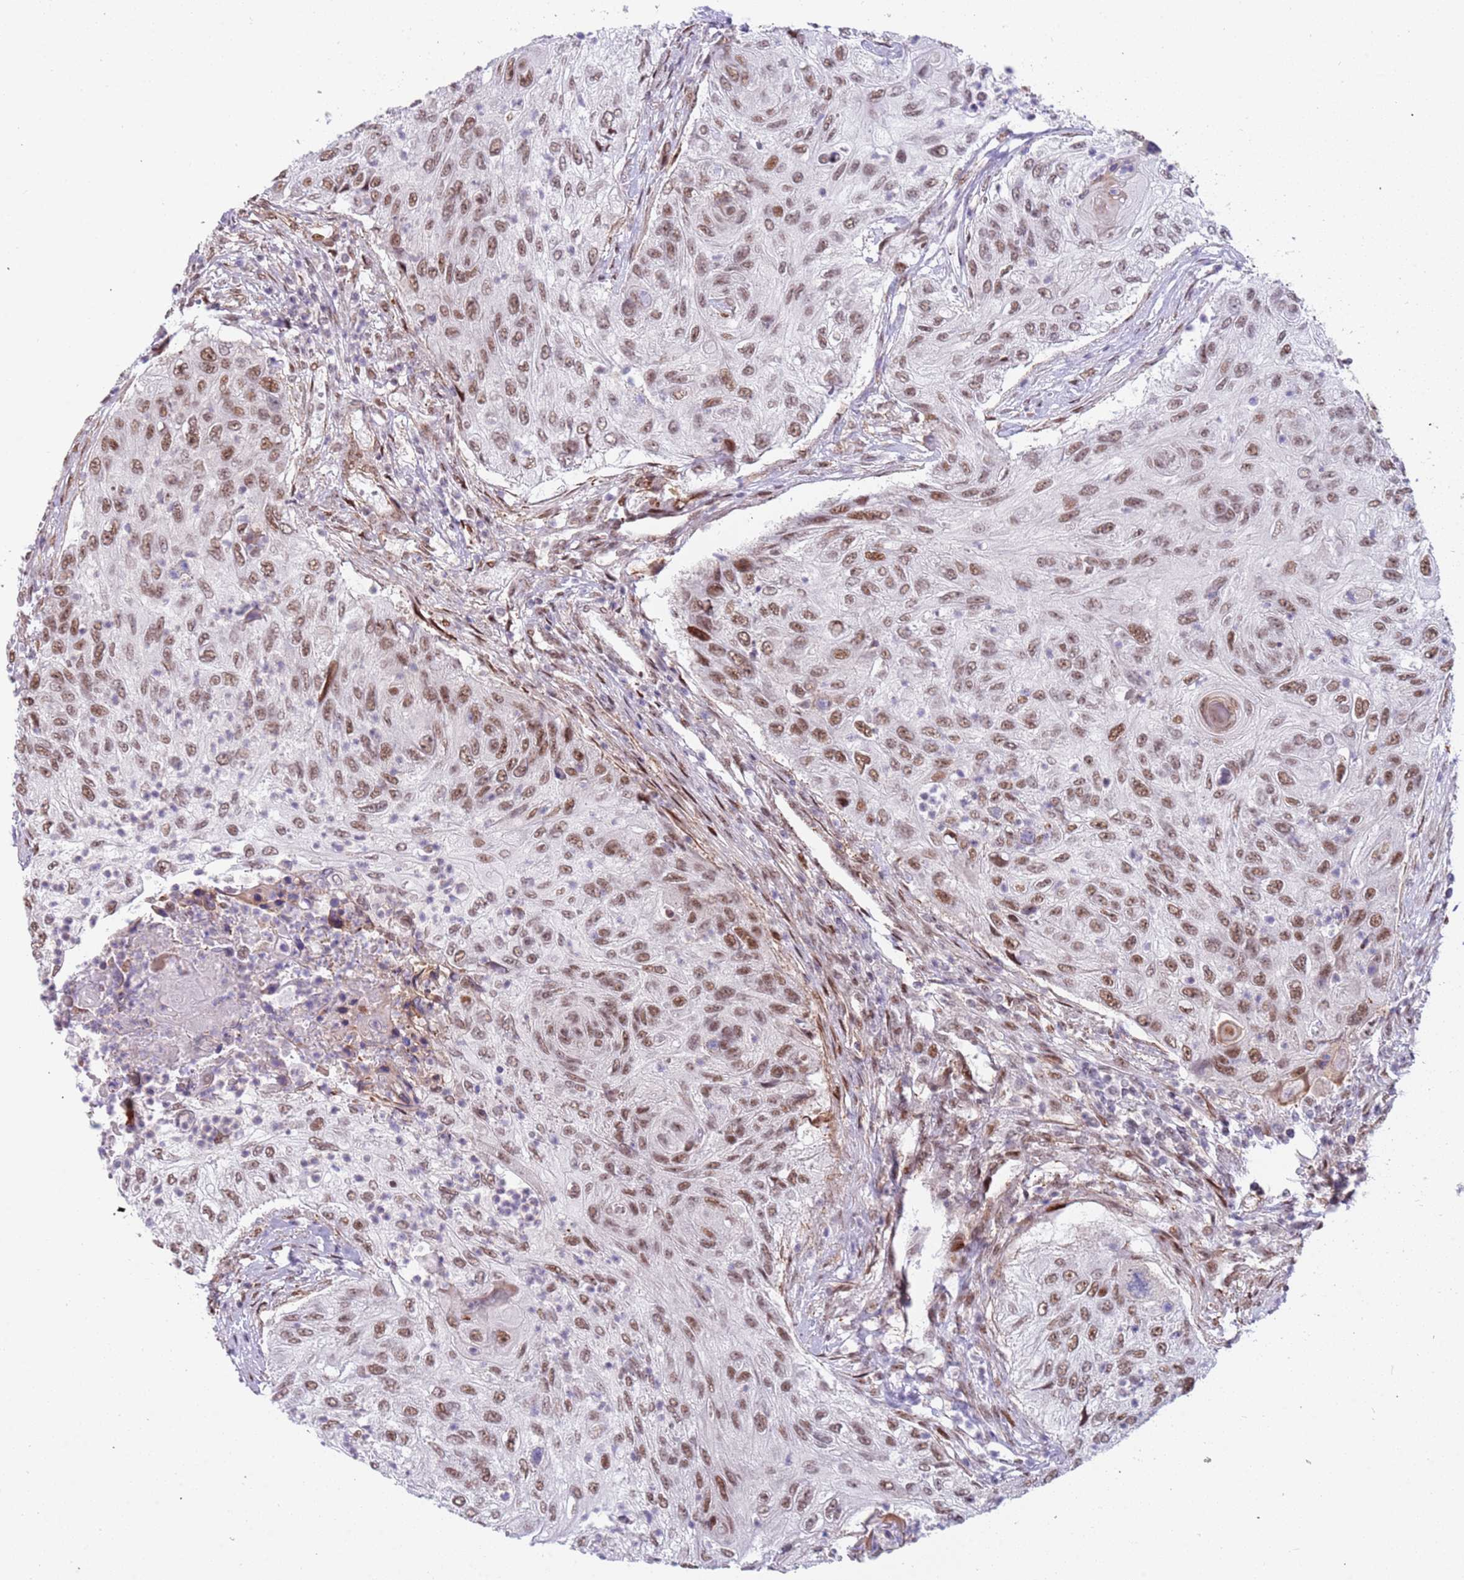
{"staining": {"intensity": "moderate", "quantity": ">75%", "location": "nuclear"}, "tissue": "urothelial cancer", "cell_type": "Tumor cells", "image_type": "cancer", "snomed": [{"axis": "morphology", "description": "Urothelial carcinoma, High grade"}, {"axis": "topography", "description": "Urinary bladder"}], "caption": "Moderate nuclear protein staining is seen in about >75% of tumor cells in urothelial cancer. (DAB (3,3'-diaminobenzidine) = brown stain, brightfield microscopy at high magnification).", "gene": "LRMDA", "patient": {"sex": "female", "age": 60}}